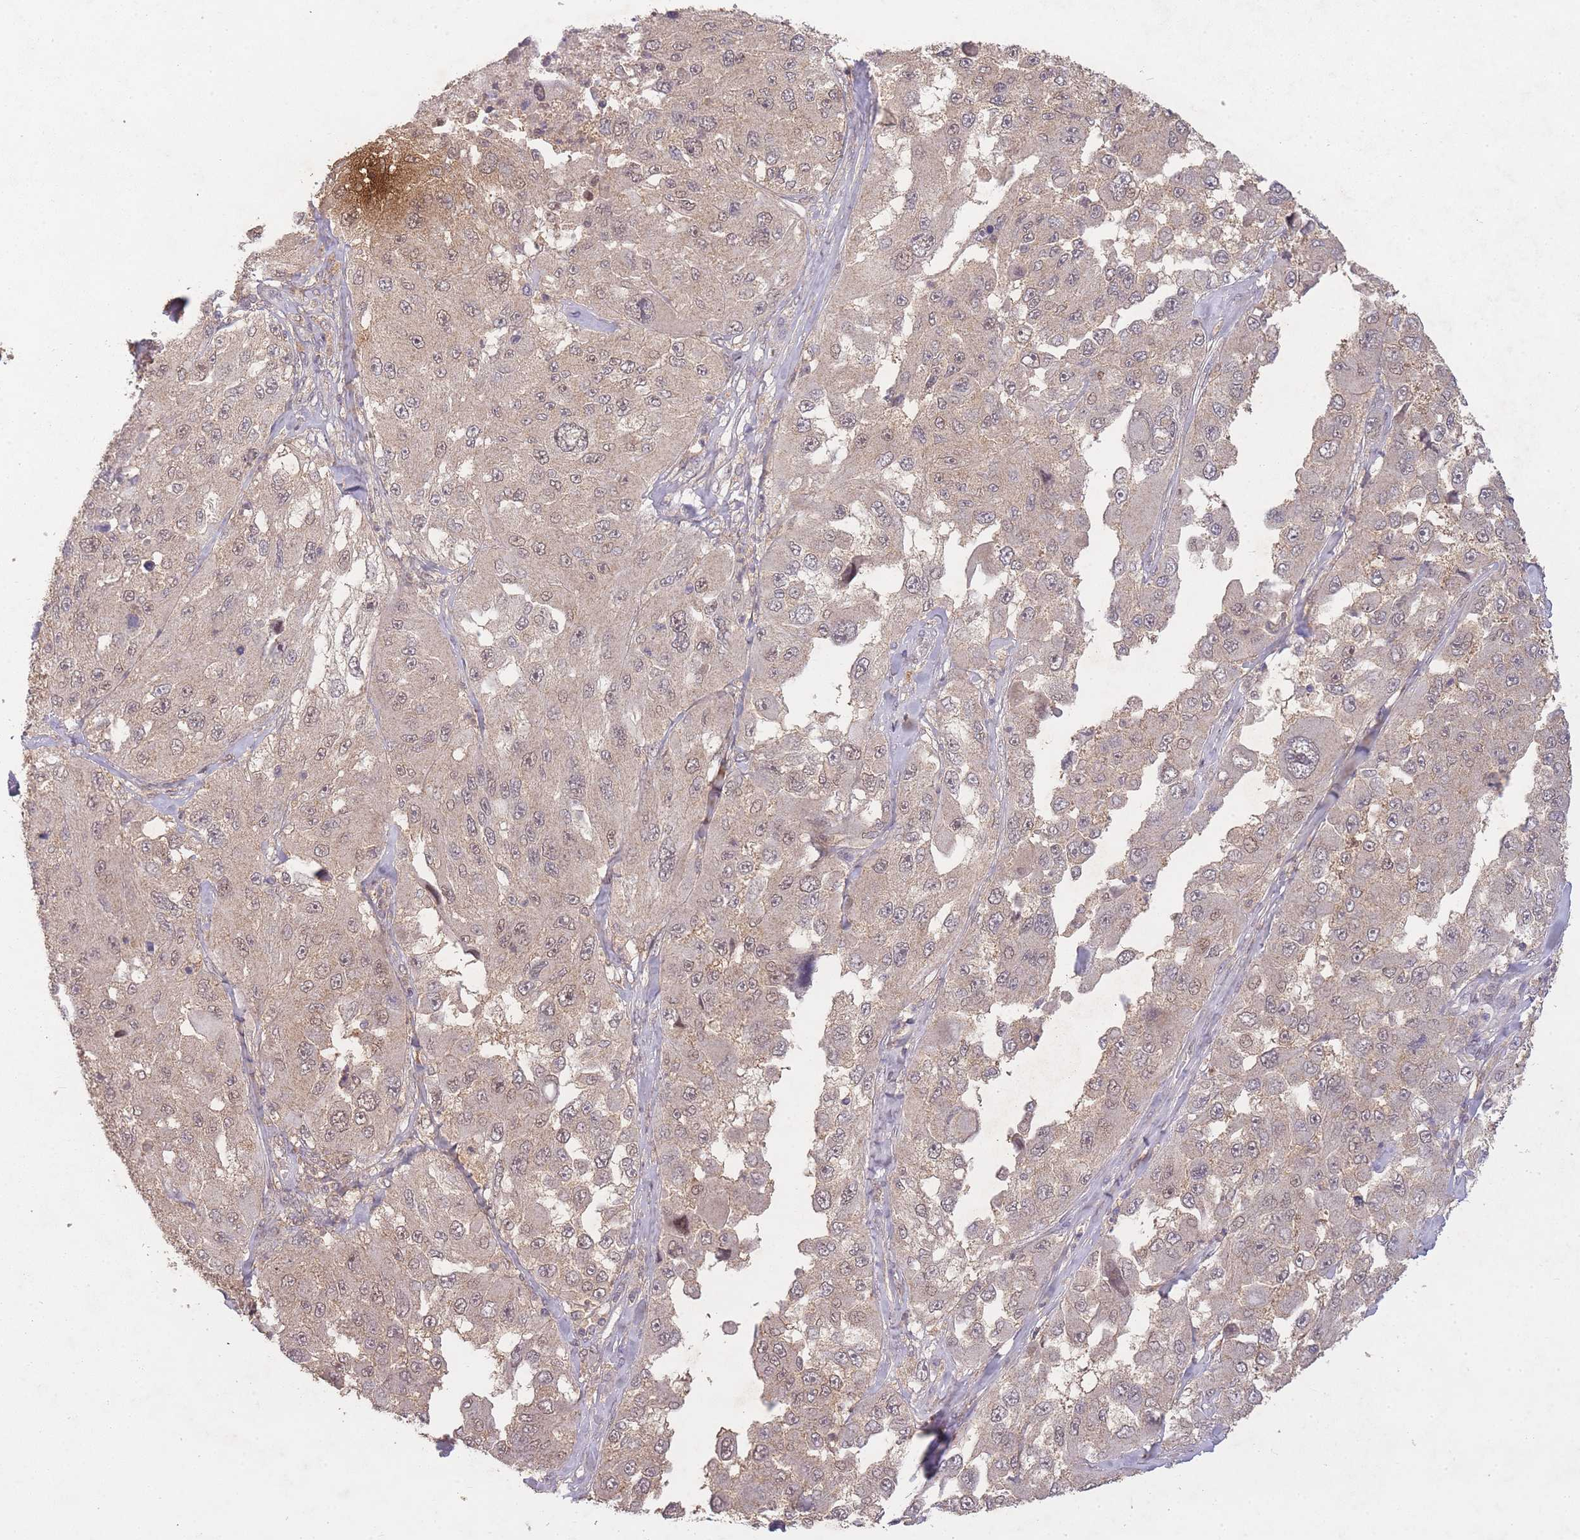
{"staining": {"intensity": "weak", "quantity": ">75%", "location": "cytoplasmic/membranous,nuclear"}, "tissue": "melanoma", "cell_type": "Tumor cells", "image_type": "cancer", "snomed": [{"axis": "morphology", "description": "Malignant melanoma, Metastatic site"}, {"axis": "topography", "description": "Lymph node"}], "caption": "This is an image of IHC staining of malignant melanoma (metastatic site), which shows weak staining in the cytoplasmic/membranous and nuclear of tumor cells.", "gene": "RNF144B", "patient": {"sex": "male", "age": 62}}